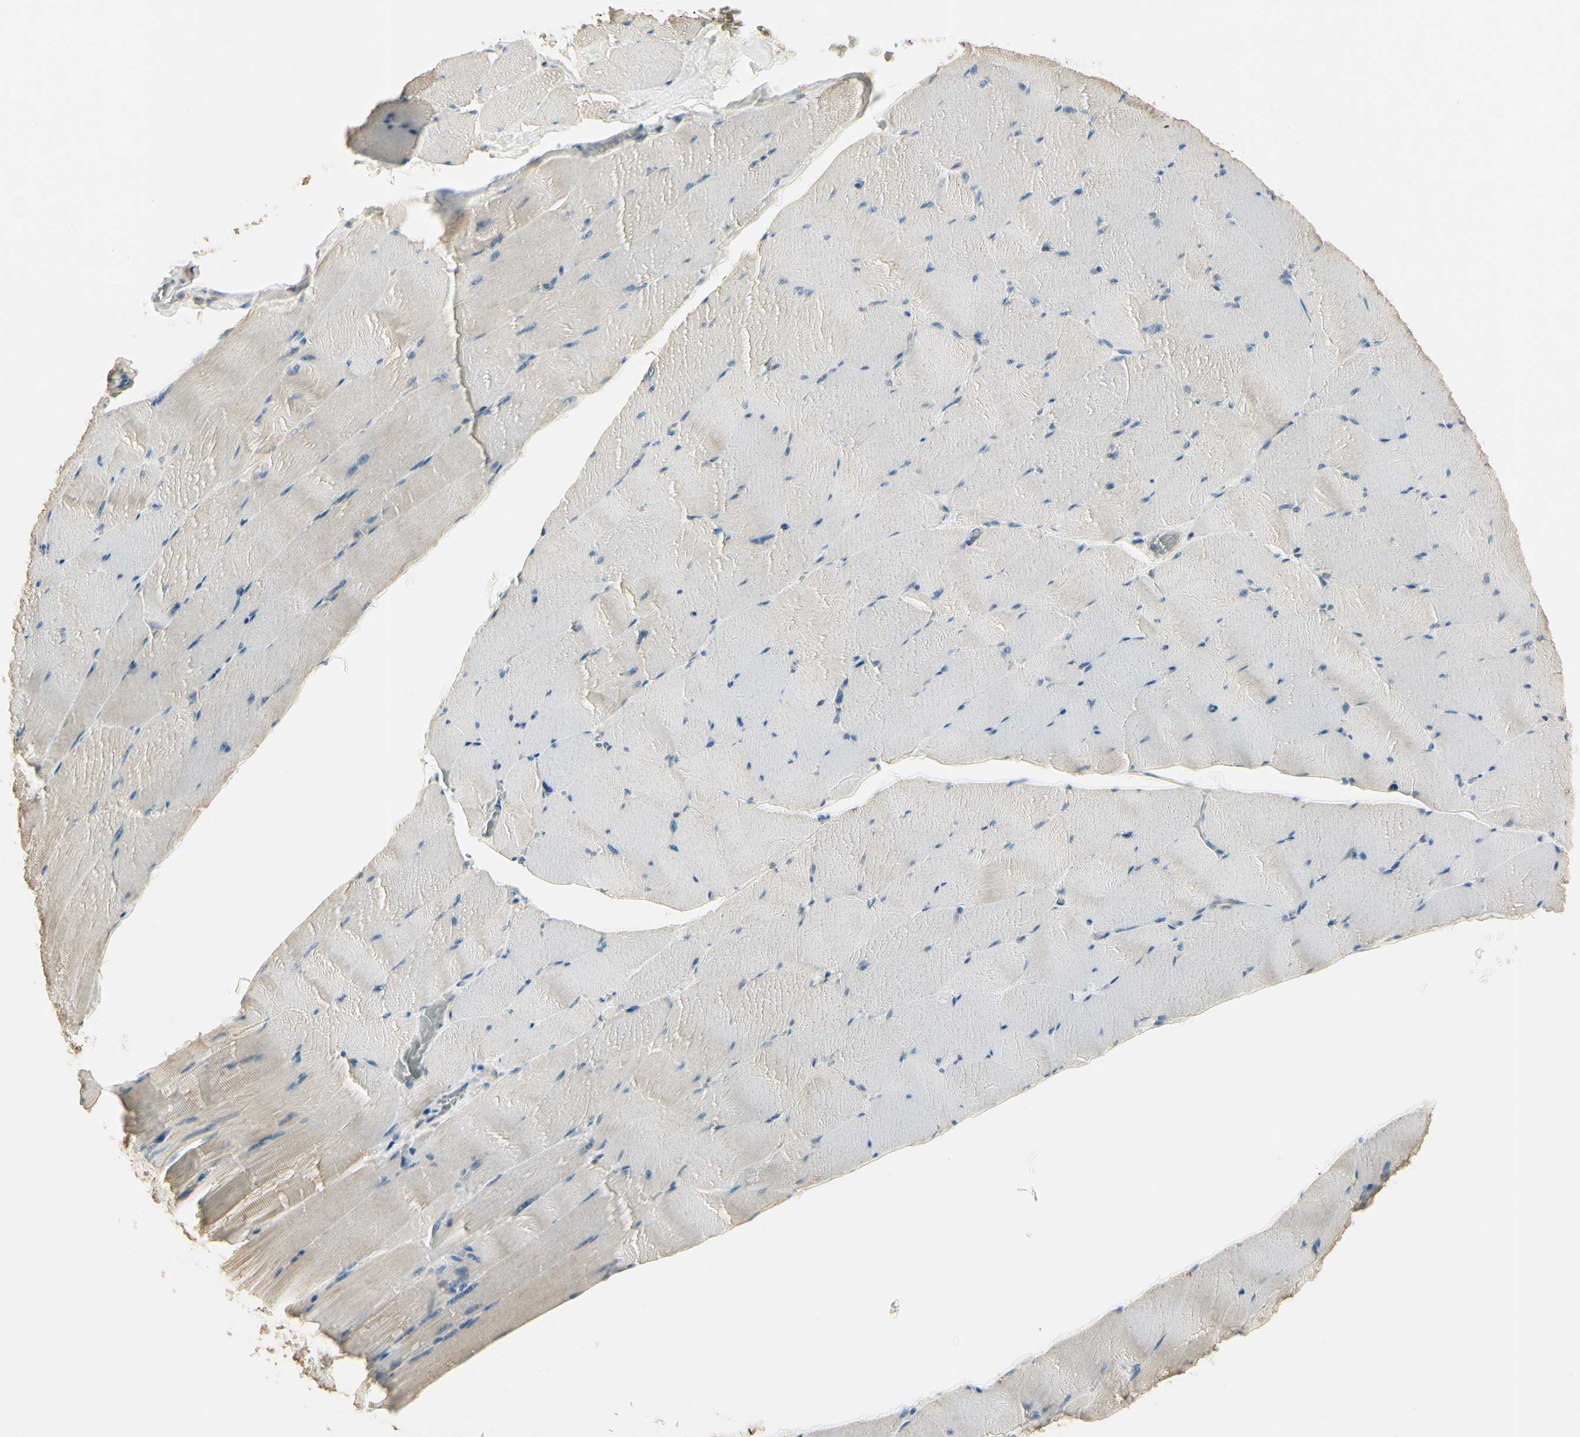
{"staining": {"intensity": "weak", "quantity": ">75%", "location": "cytoplasmic/membranous"}, "tissue": "skeletal muscle", "cell_type": "Myocytes", "image_type": "normal", "snomed": [{"axis": "morphology", "description": "Normal tissue, NOS"}, {"axis": "topography", "description": "Skeletal muscle"}], "caption": "Normal skeletal muscle reveals weak cytoplasmic/membranous positivity in about >75% of myocytes, visualized by immunohistochemistry. Nuclei are stained in blue.", "gene": "PLXNA1", "patient": {"sex": "male", "age": 62}}